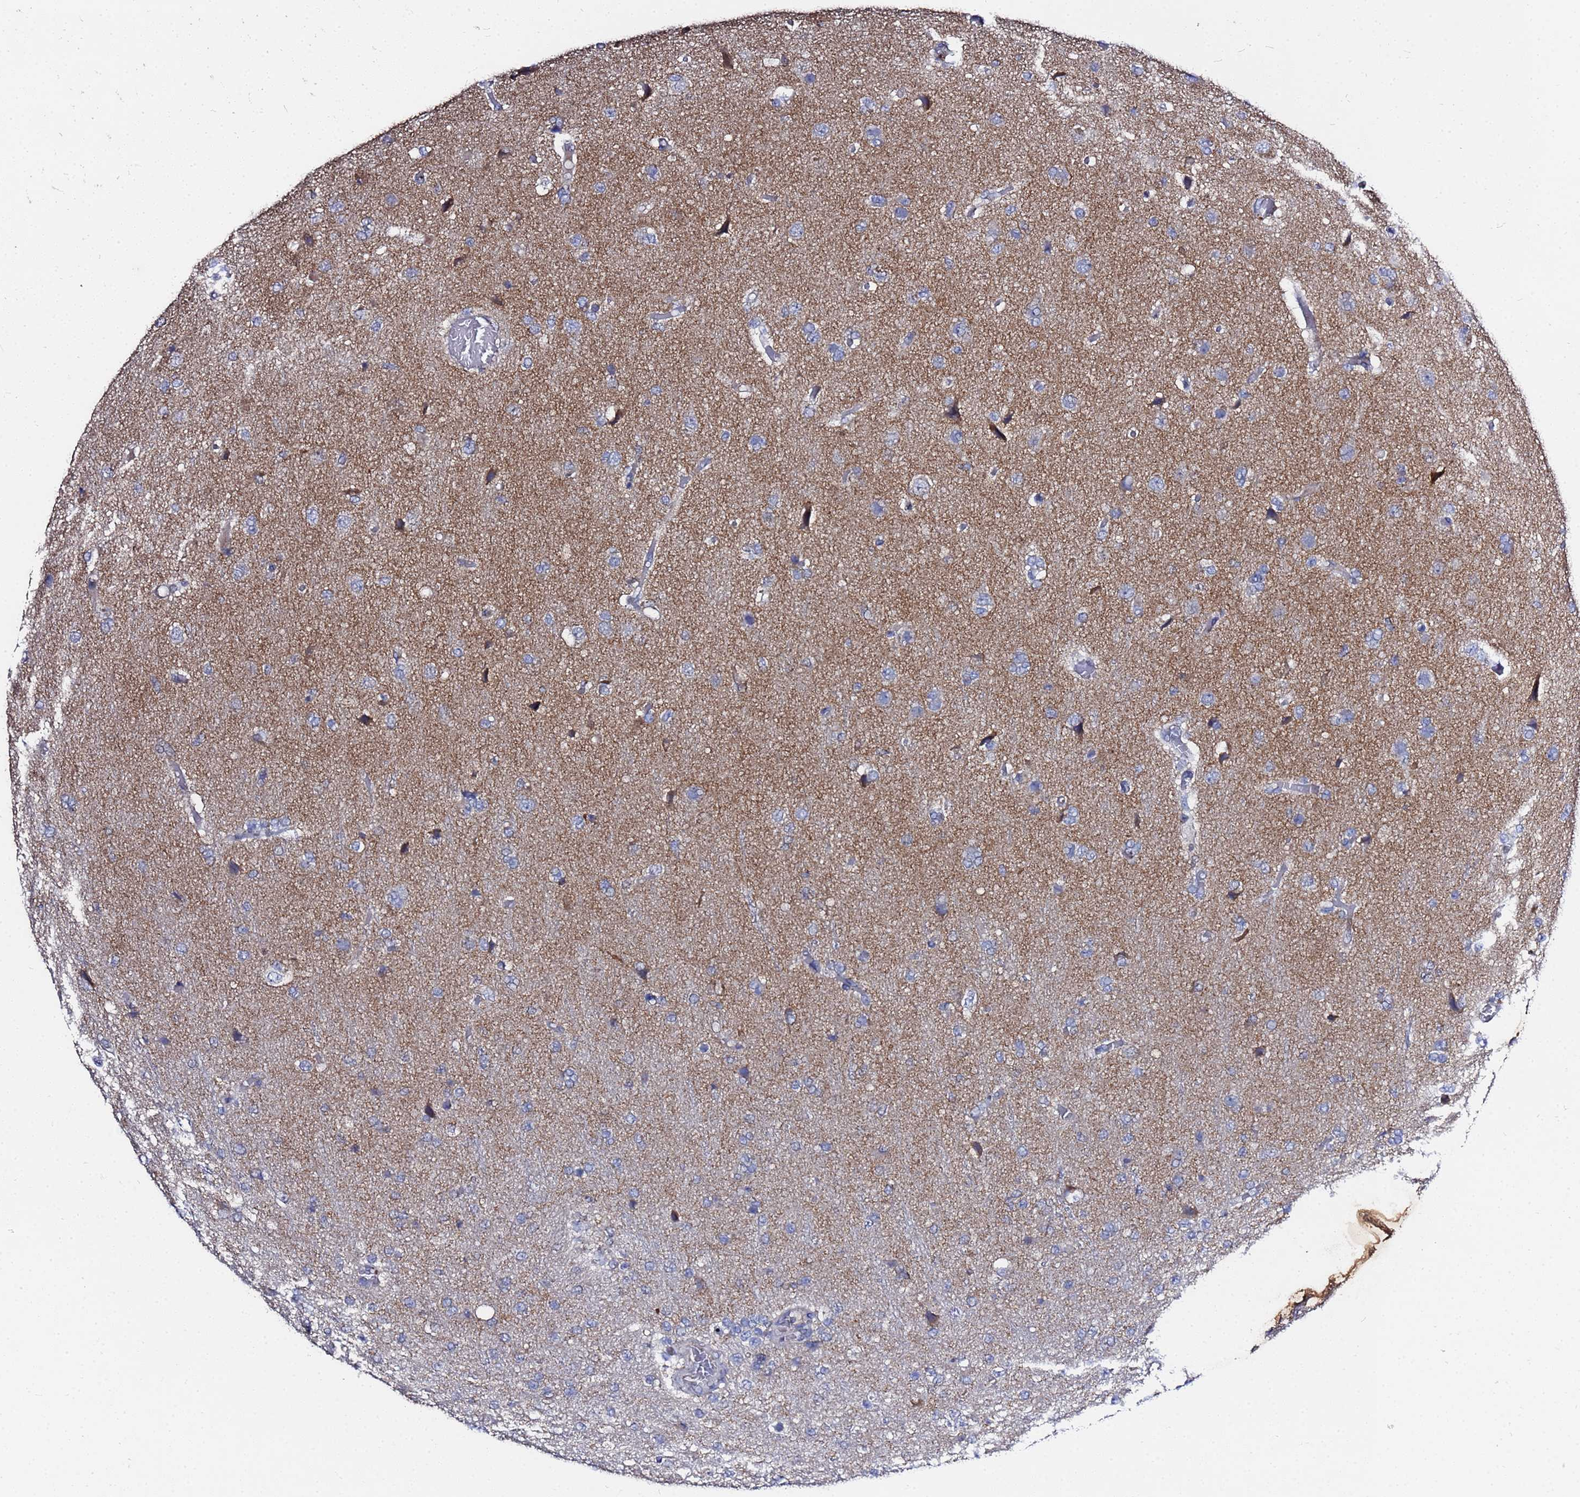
{"staining": {"intensity": "negative", "quantity": "none", "location": "none"}, "tissue": "glioma", "cell_type": "Tumor cells", "image_type": "cancer", "snomed": [{"axis": "morphology", "description": "Glioma, malignant, High grade"}, {"axis": "topography", "description": "Brain"}], "caption": "IHC of malignant glioma (high-grade) reveals no staining in tumor cells.", "gene": "TCP10L", "patient": {"sex": "female", "age": 74}}